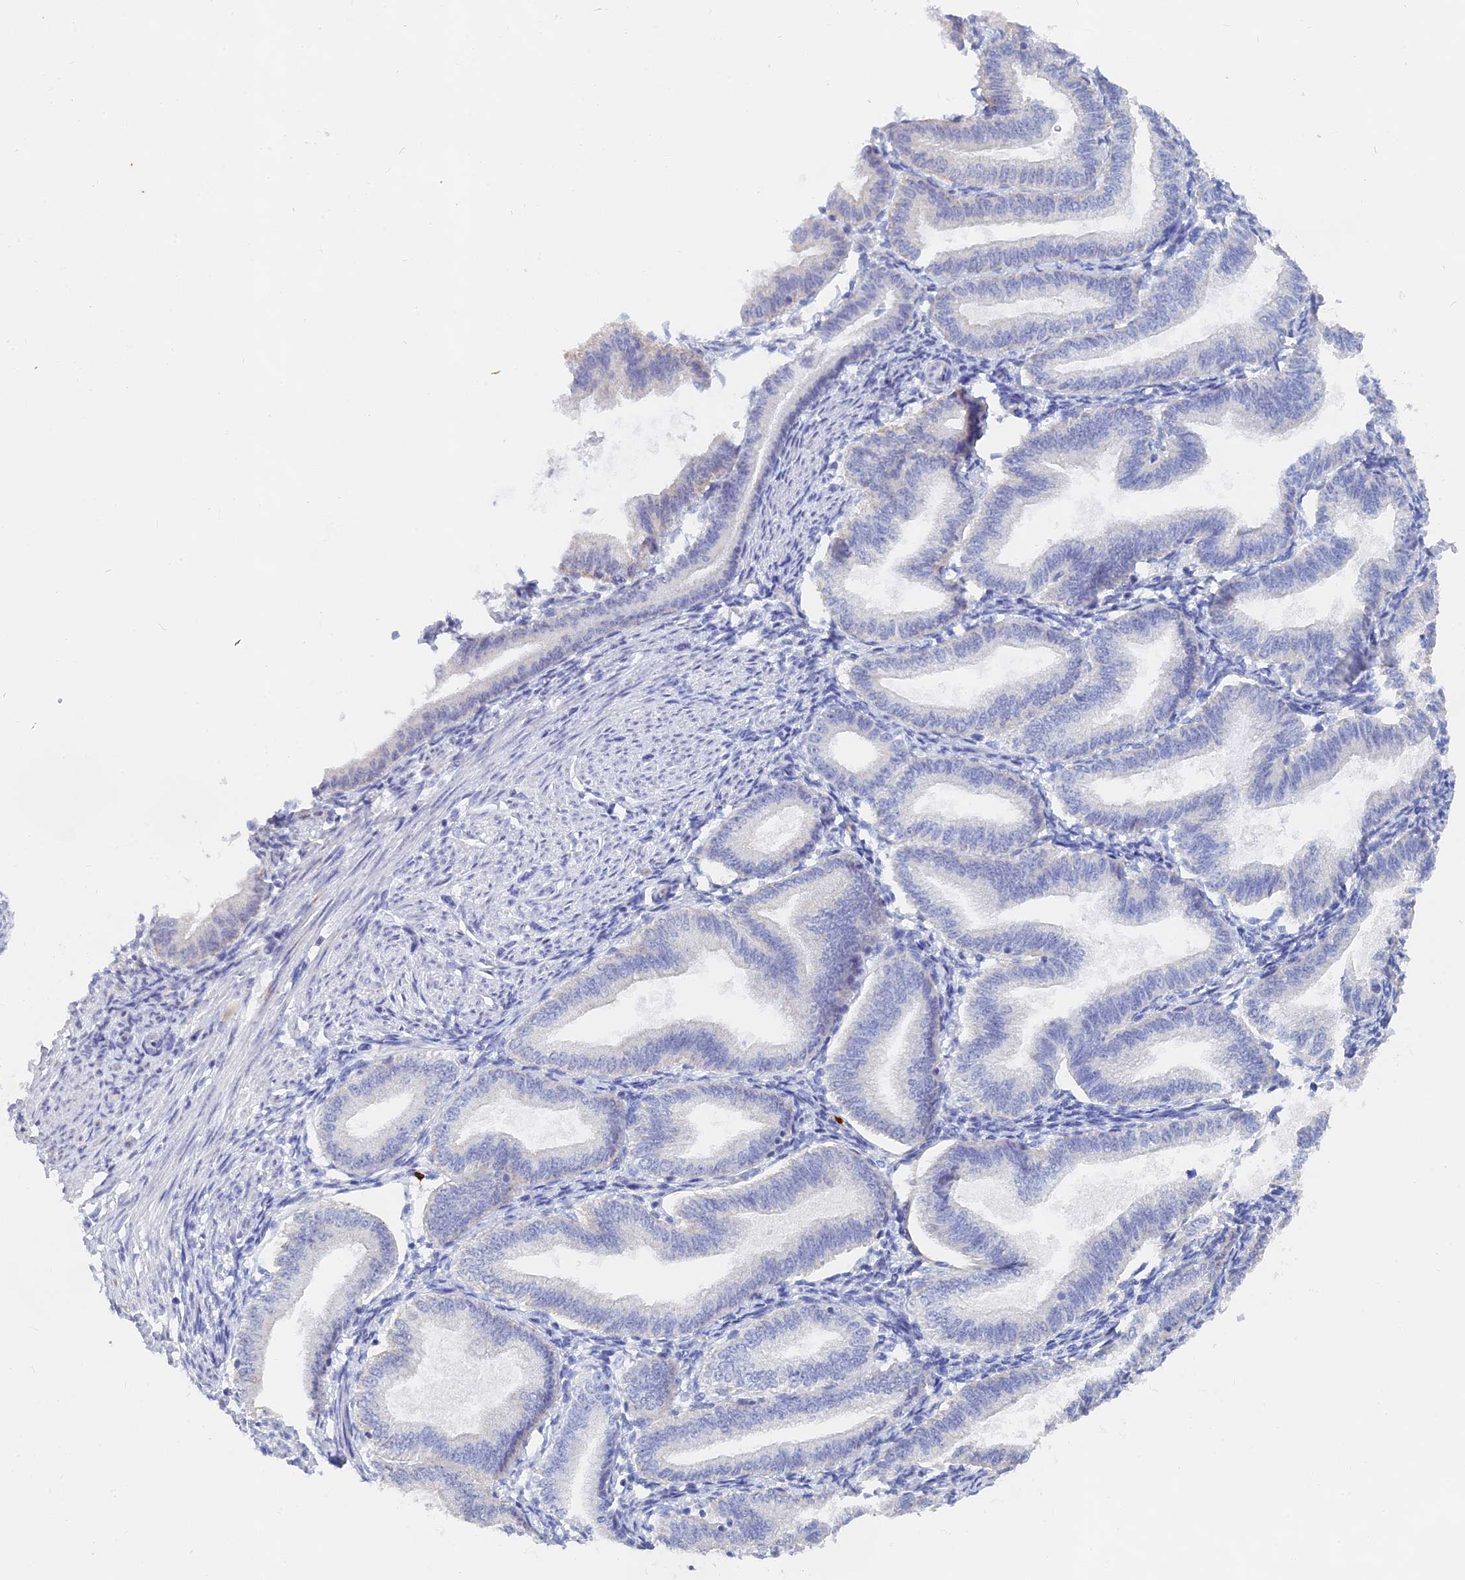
{"staining": {"intensity": "negative", "quantity": "none", "location": "none"}, "tissue": "endometrium", "cell_type": "Cells in endometrial stroma", "image_type": "normal", "snomed": [{"axis": "morphology", "description": "Normal tissue, NOS"}, {"axis": "topography", "description": "Endometrium"}], "caption": "An immunohistochemistry image of benign endometrium is shown. There is no staining in cells in endometrial stroma of endometrium.", "gene": "LRIF1", "patient": {"sex": "female", "age": 39}}